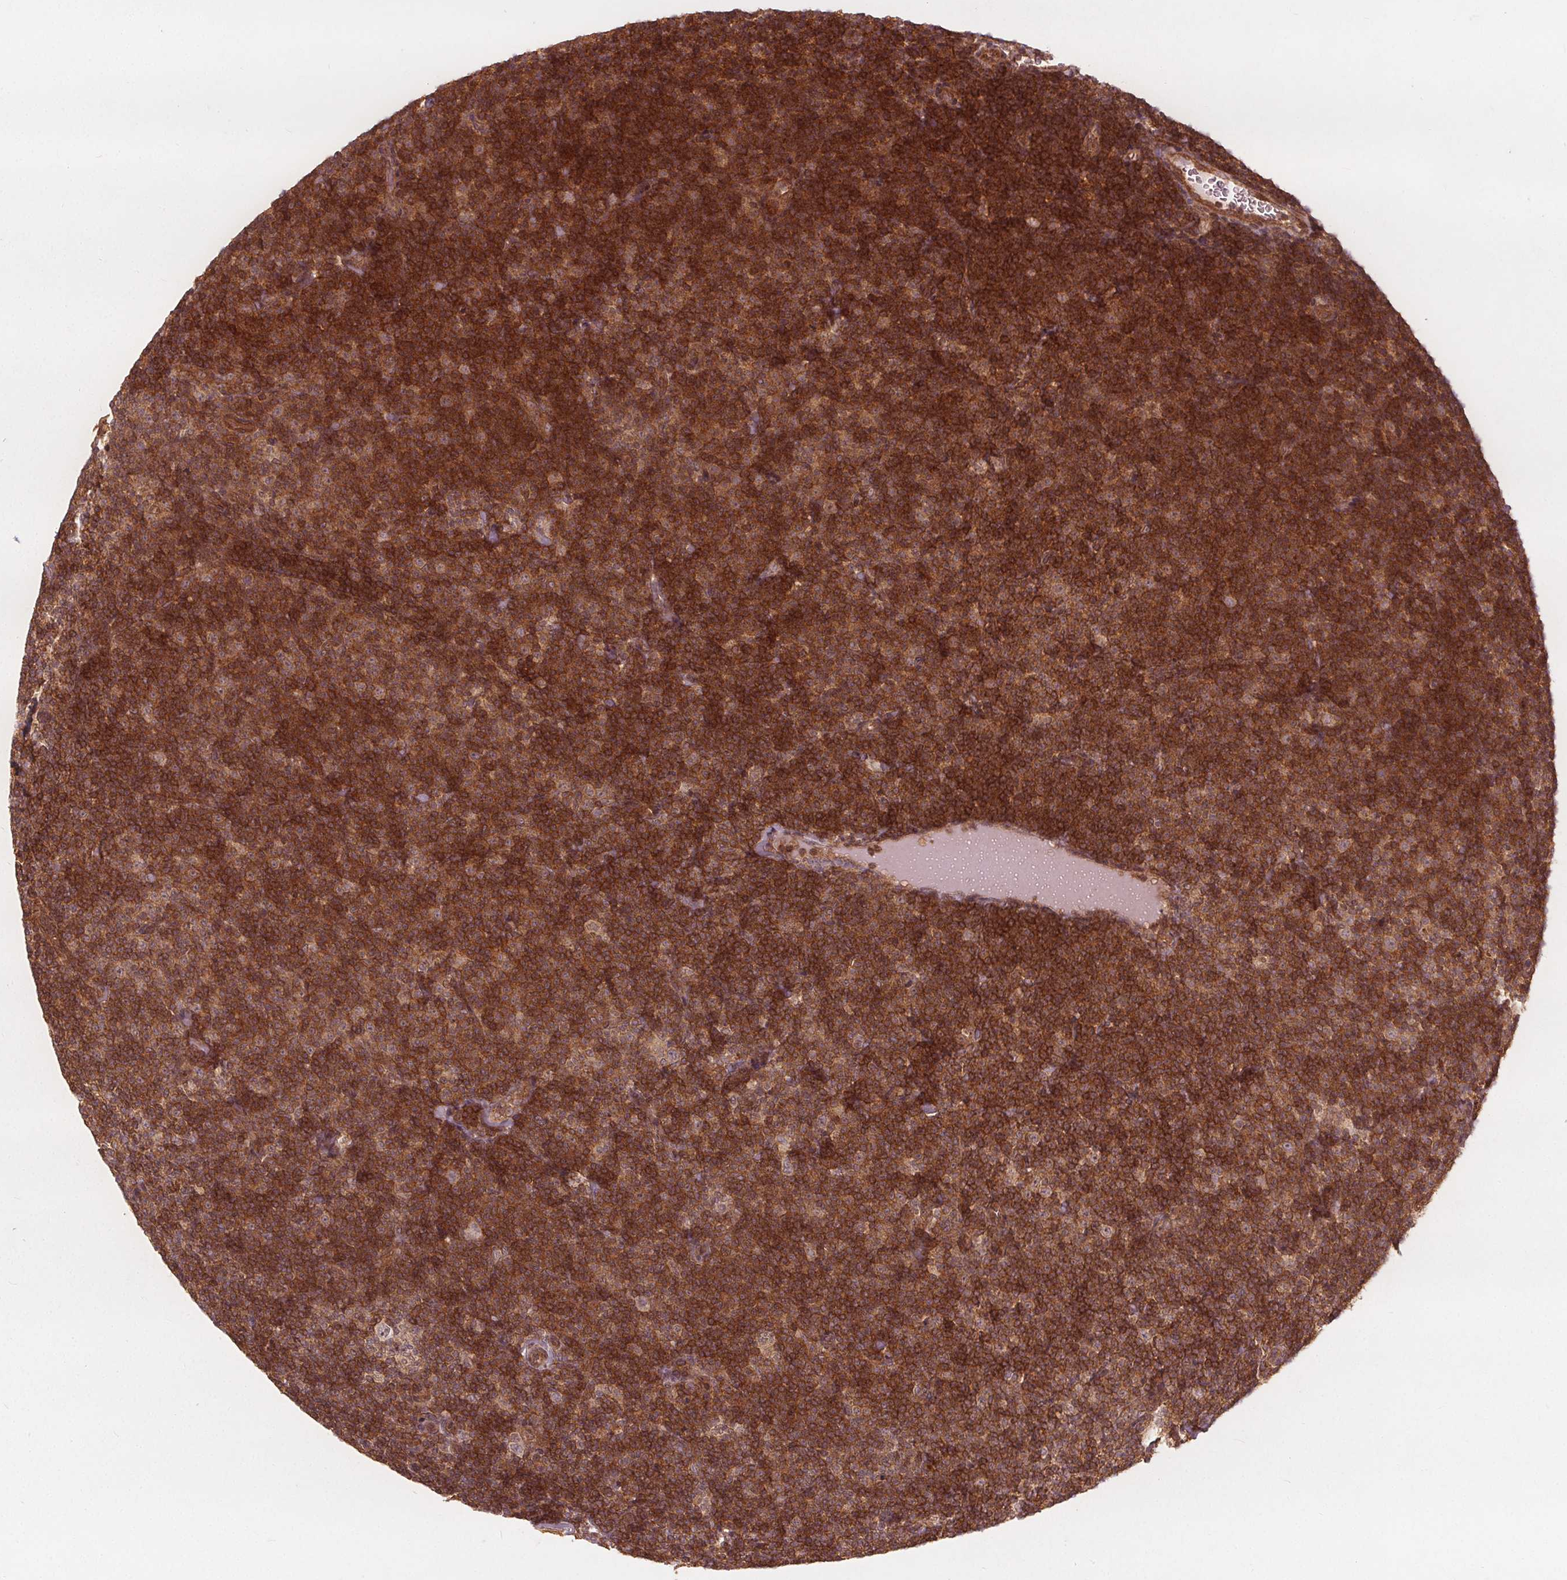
{"staining": {"intensity": "moderate", "quantity": ">75%", "location": "cytoplasmic/membranous,nuclear"}, "tissue": "lymphoma", "cell_type": "Tumor cells", "image_type": "cancer", "snomed": [{"axis": "morphology", "description": "Malignant lymphoma, non-Hodgkin's type, Low grade"}, {"axis": "topography", "description": "Lymph node"}], "caption": "Lymphoma tissue exhibits moderate cytoplasmic/membranous and nuclear expression in approximately >75% of tumor cells, visualized by immunohistochemistry. (brown staining indicates protein expression, while blue staining denotes nuclei).", "gene": "PPP1CB", "patient": {"sex": "male", "age": 81}}